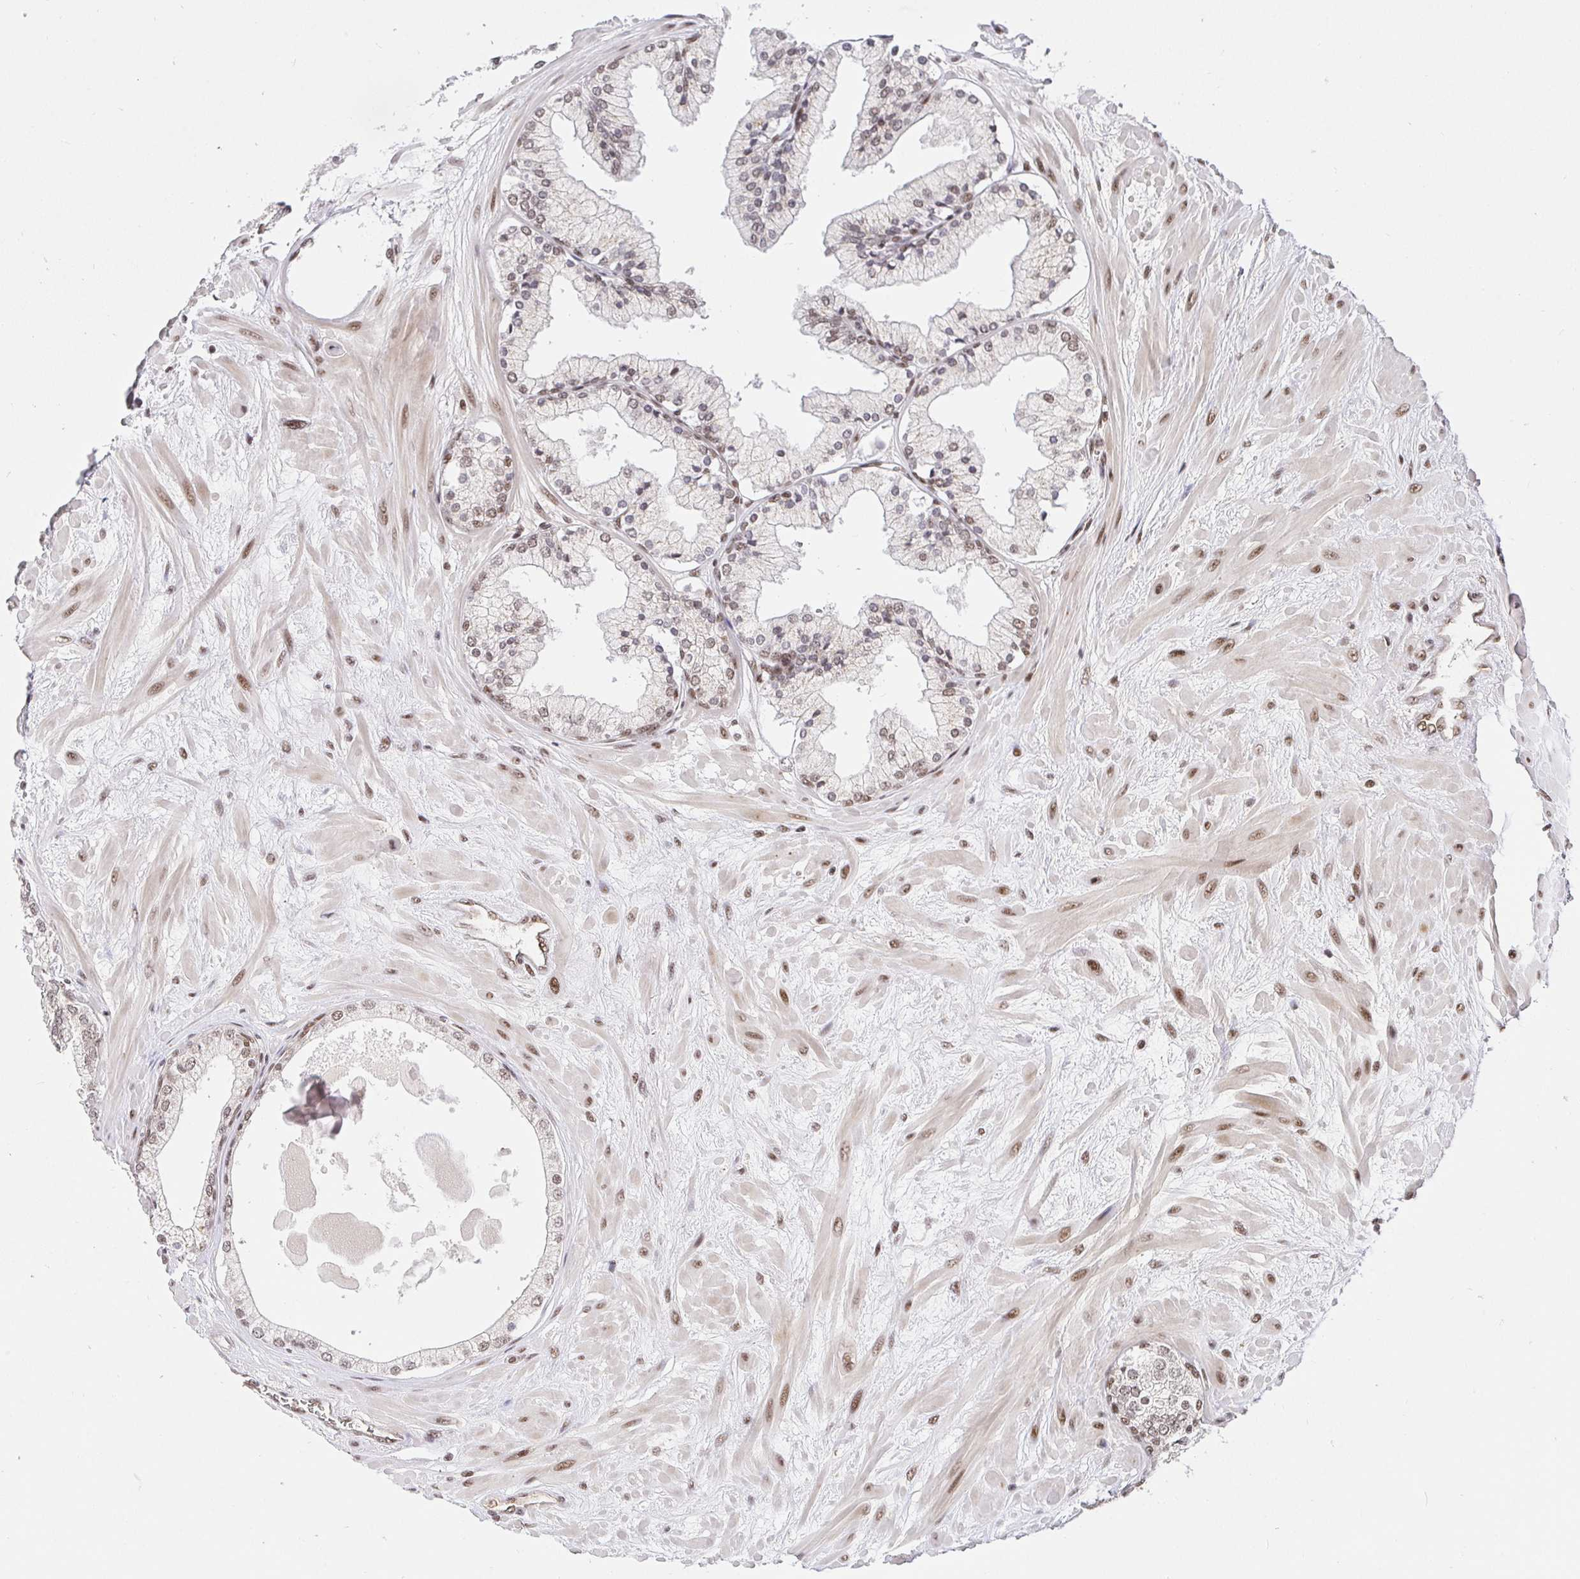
{"staining": {"intensity": "moderate", "quantity": "25%-75%", "location": "nuclear"}, "tissue": "prostate", "cell_type": "Glandular cells", "image_type": "normal", "snomed": [{"axis": "morphology", "description": "Normal tissue, NOS"}, {"axis": "topography", "description": "Prostate"}, {"axis": "topography", "description": "Peripheral nerve tissue"}], "caption": "About 25%-75% of glandular cells in benign prostate show moderate nuclear protein staining as visualized by brown immunohistochemical staining.", "gene": "USF1", "patient": {"sex": "male", "age": 61}}